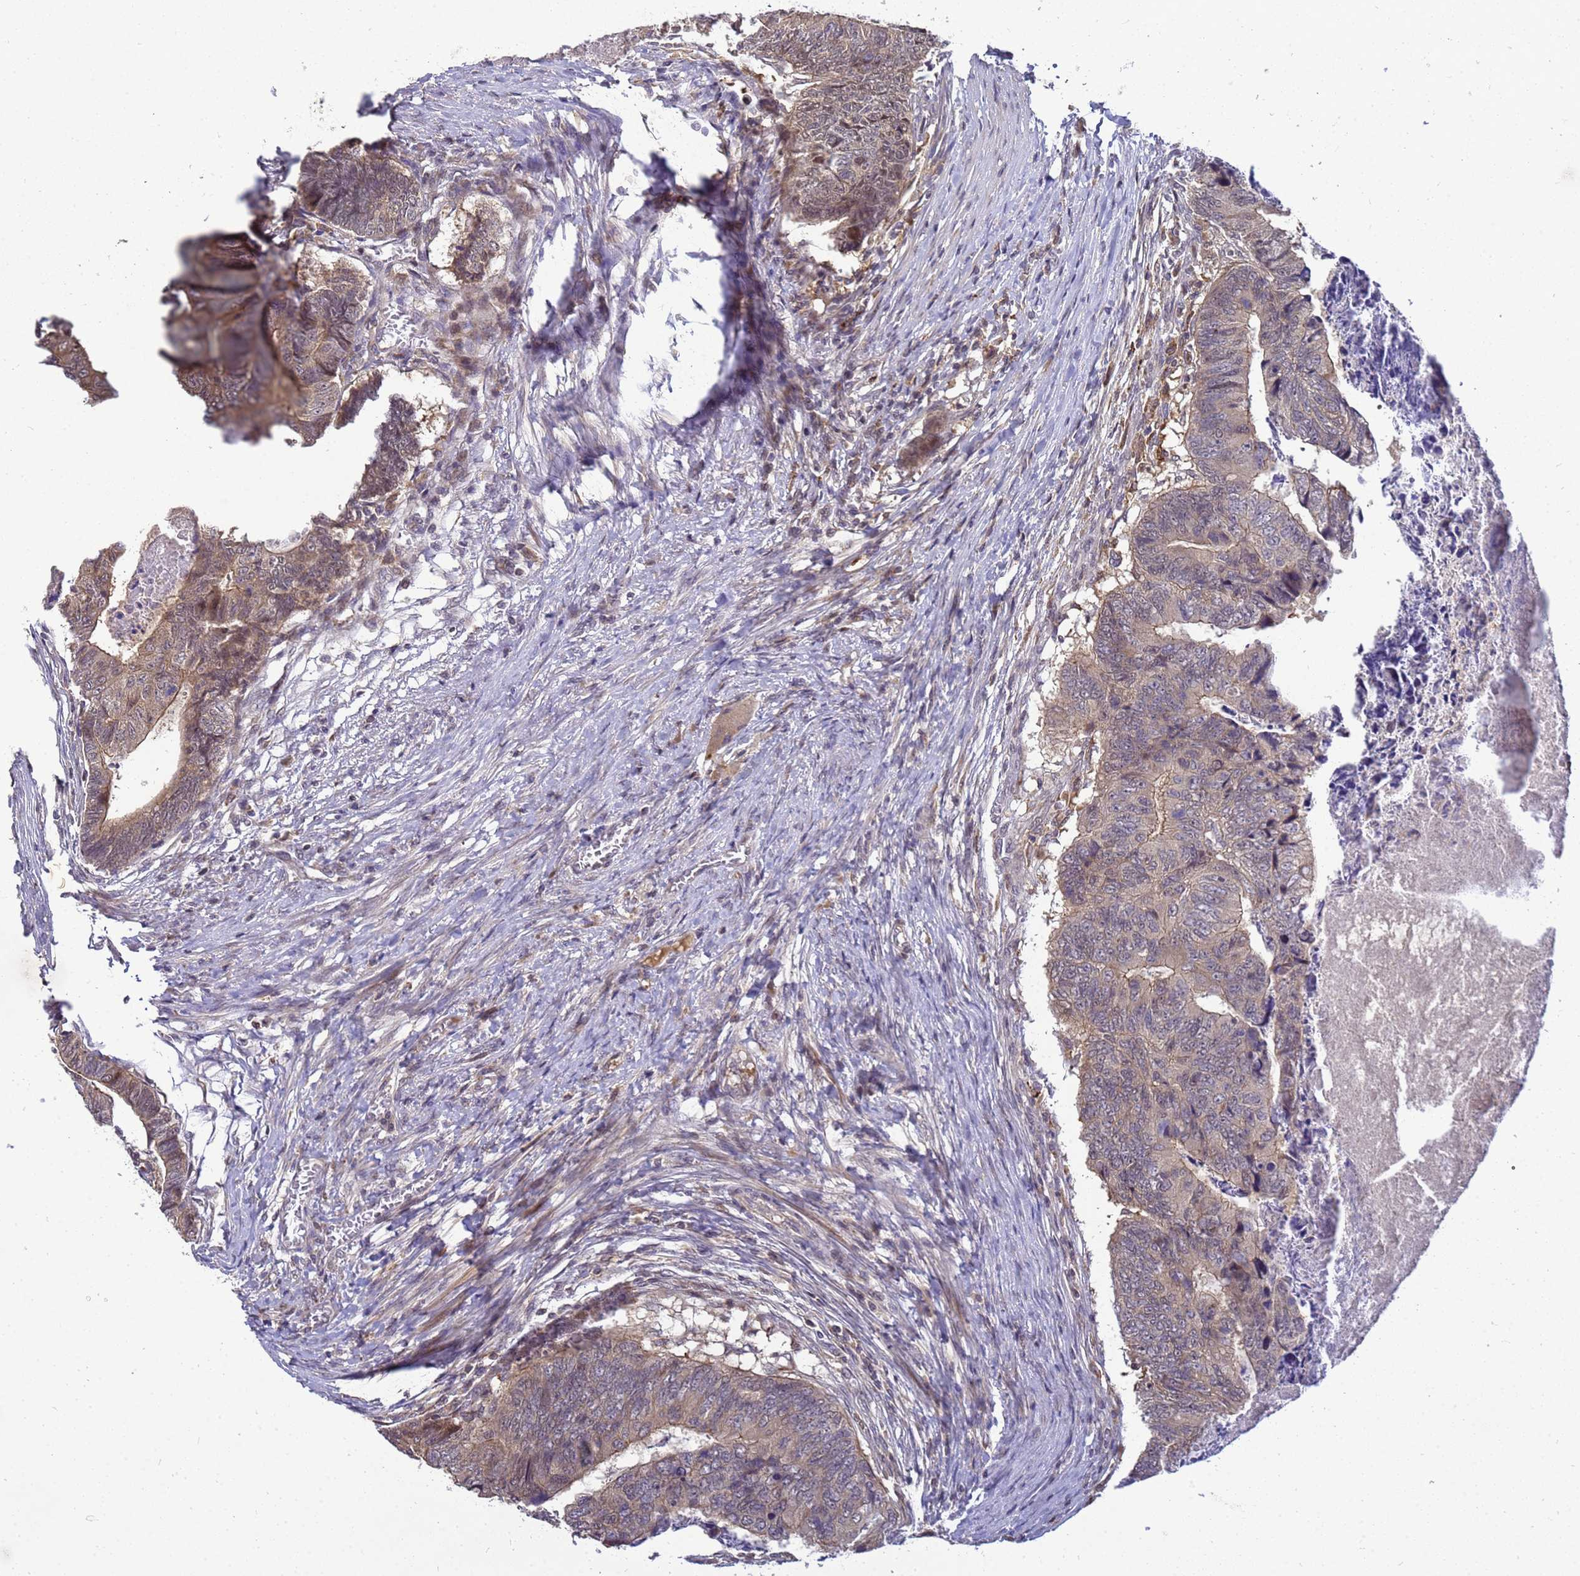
{"staining": {"intensity": "weak", "quantity": "<25%", "location": "cytoplasmic/membranous"}, "tissue": "colorectal cancer", "cell_type": "Tumor cells", "image_type": "cancer", "snomed": [{"axis": "morphology", "description": "Adenocarcinoma, NOS"}, {"axis": "topography", "description": "Colon"}], "caption": "DAB (3,3'-diaminobenzidine) immunohistochemical staining of human colorectal cancer (adenocarcinoma) demonstrates no significant positivity in tumor cells.", "gene": "TMEM74B", "patient": {"sex": "female", "age": 67}}